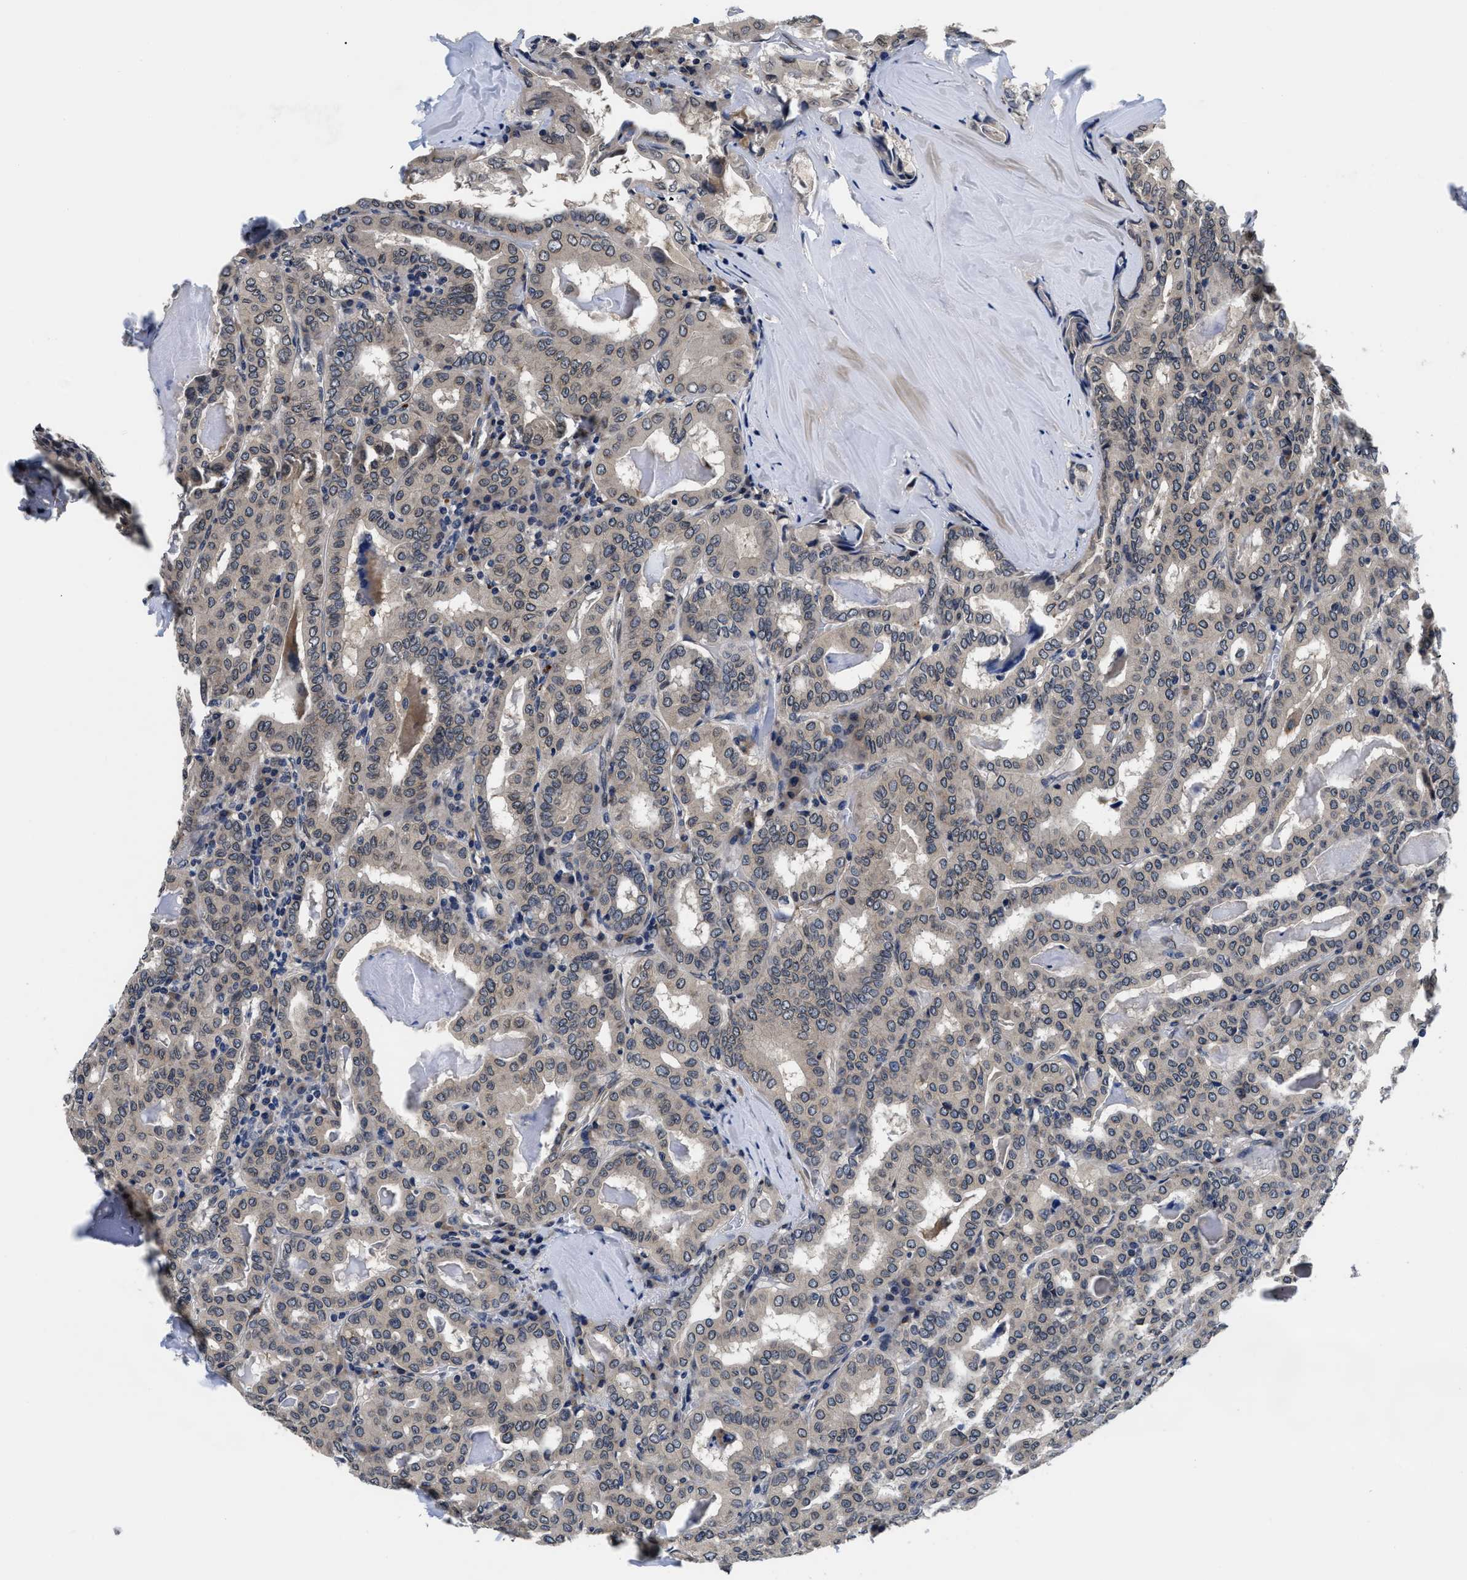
{"staining": {"intensity": "negative", "quantity": "none", "location": "none"}, "tissue": "thyroid cancer", "cell_type": "Tumor cells", "image_type": "cancer", "snomed": [{"axis": "morphology", "description": "Papillary adenocarcinoma, NOS"}, {"axis": "topography", "description": "Thyroid gland"}], "caption": "An image of papillary adenocarcinoma (thyroid) stained for a protein reveals no brown staining in tumor cells. Nuclei are stained in blue.", "gene": "SNX10", "patient": {"sex": "female", "age": 42}}